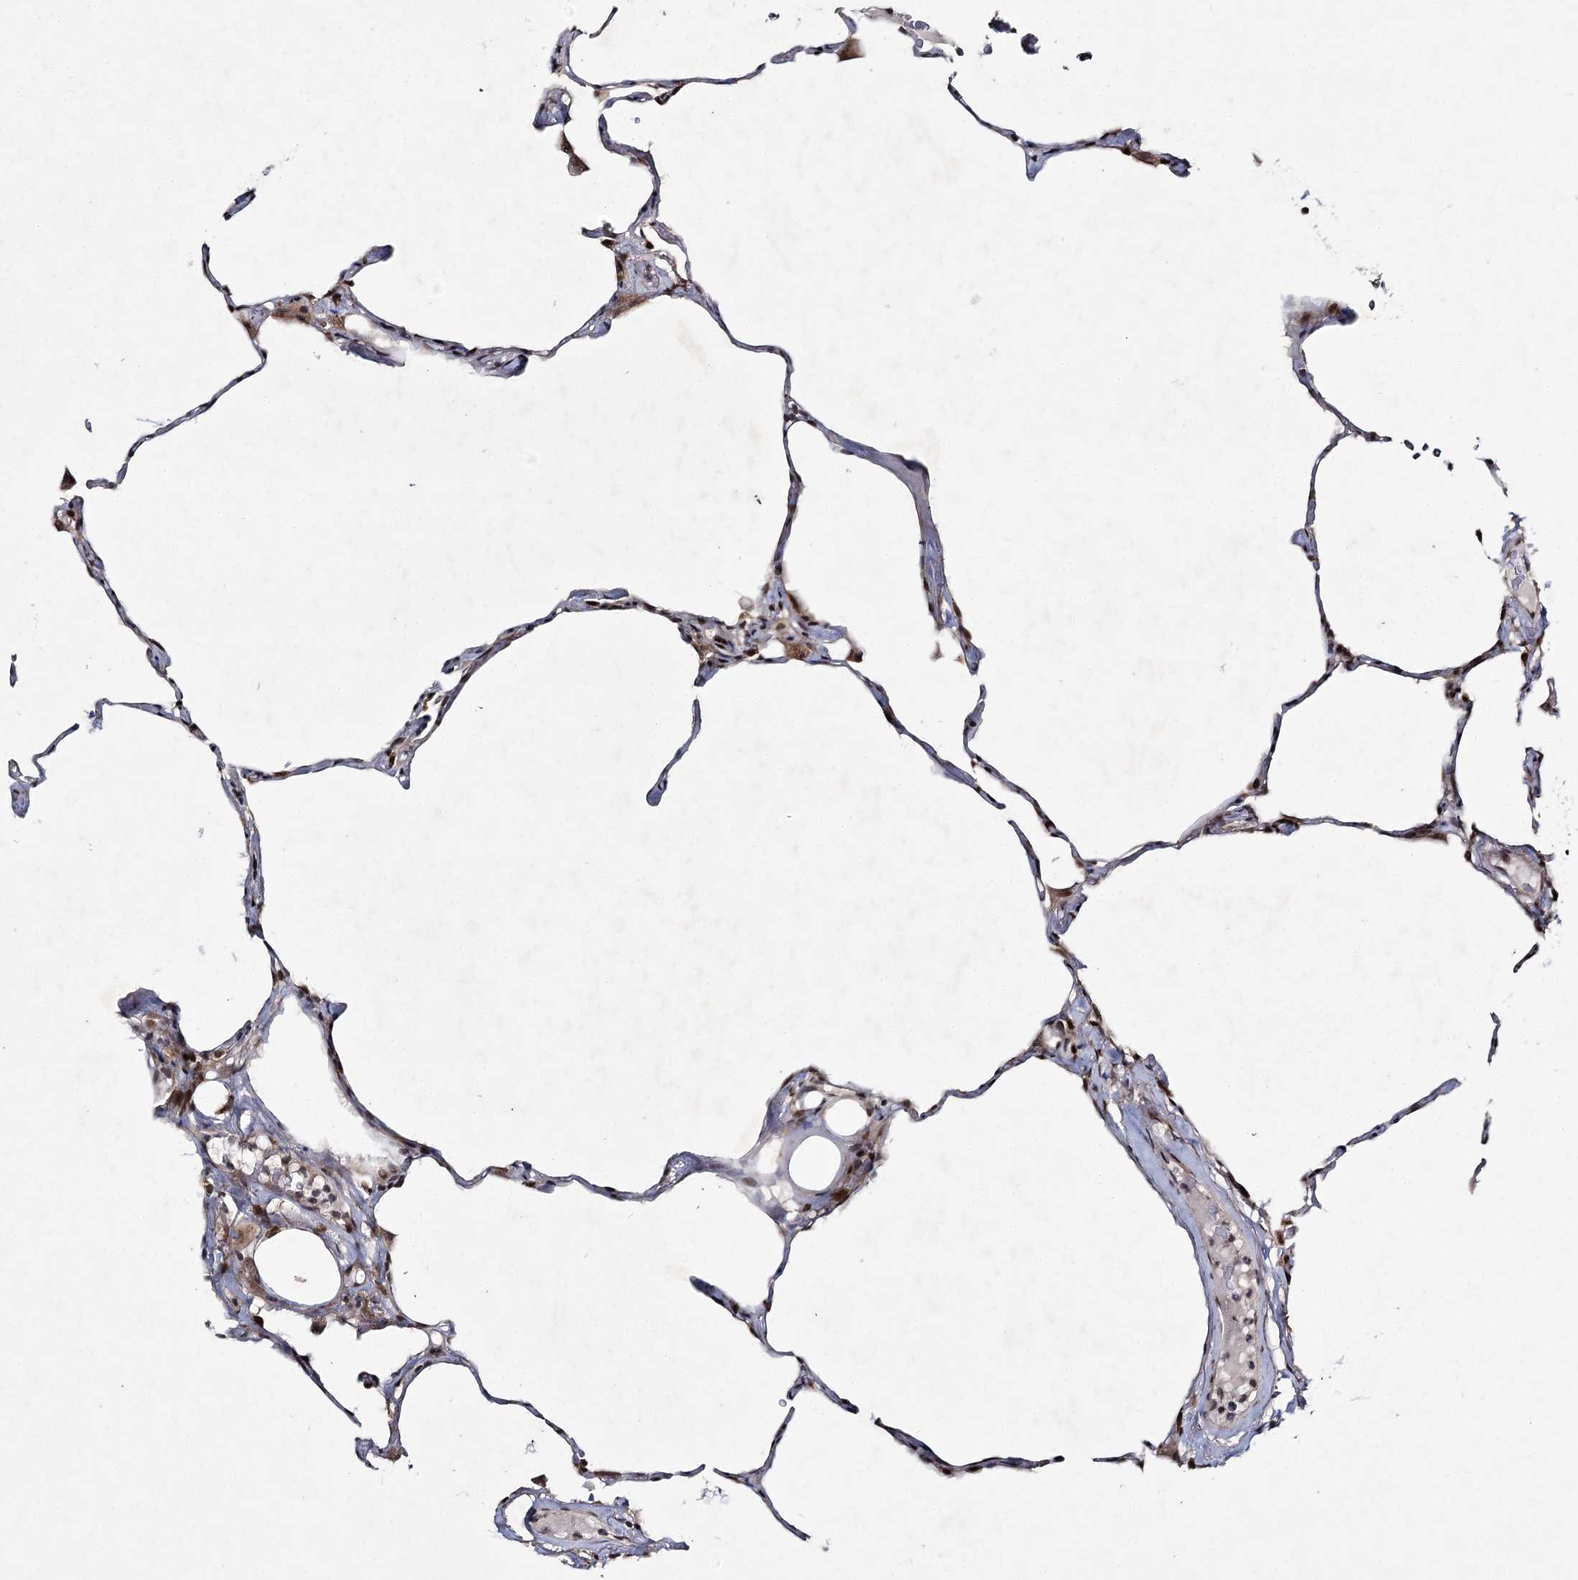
{"staining": {"intensity": "moderate", "quantity": "<25%", "location": "cytoplasmic/membranous"}, "tissue": "lung", "cell_type": "Alveolar cells", "image_type": "normal", "snomed": [{"axis": "morphology", "description": "Normal tissue, NOS"}, {"axis": "topography", "description": "Lung"}], "caption": "The micrograph exhibits immunohistochemical staining of benign lung. There is moderate cytoplasmic/membranous staining is present in approximately <25% of alveolar cells.", "gene": "DCUN1D4", "patient": {"sex": "male", "age": 65}}